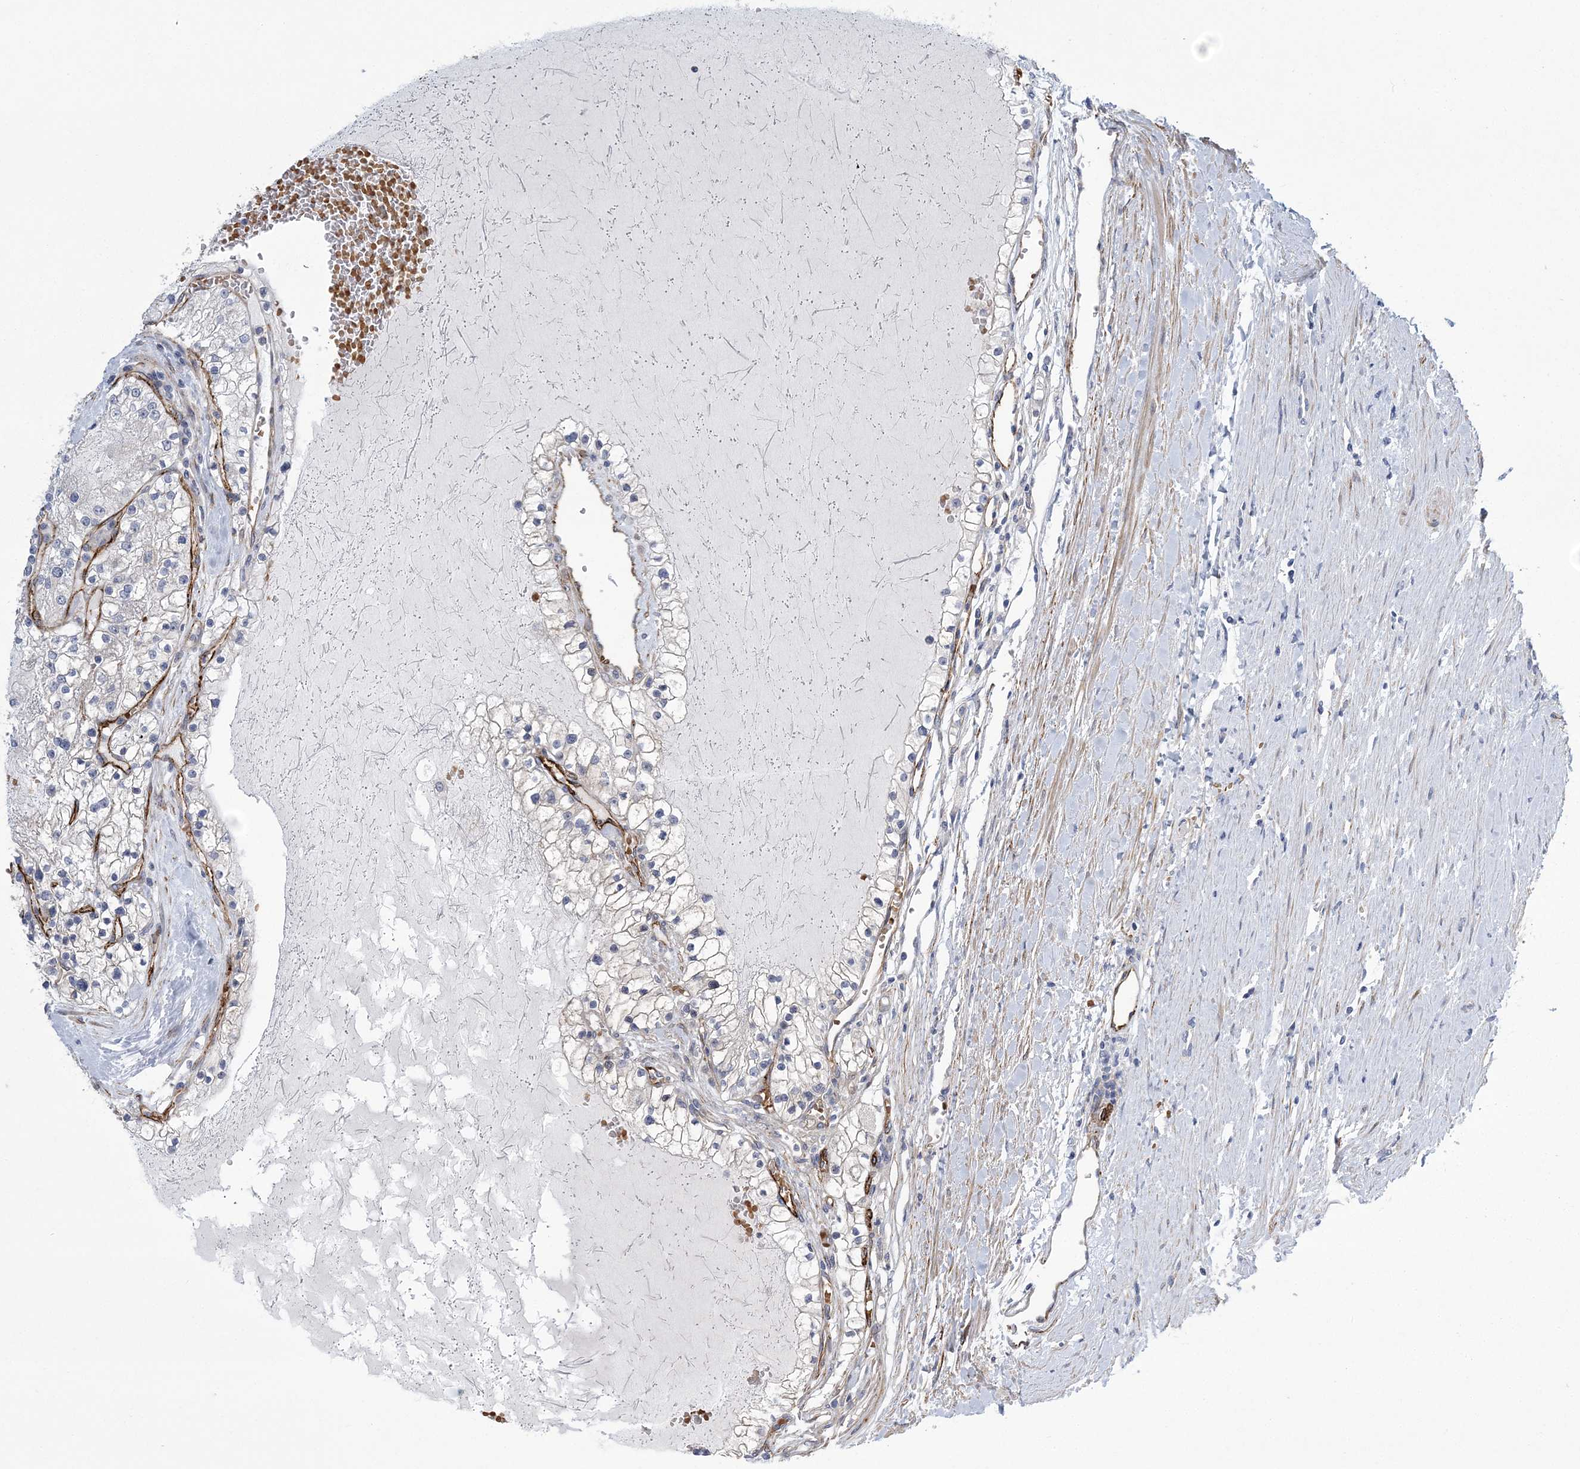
{"staining": {"intensity": "negative", "quantity": "none", "location": "none"}, "tissue": "renal cancer", "cell_type": "Tumor cells", "image_type": "cancer", "snomed": [{"axis": "morphology", "description": "Normal tissue, NOS"}, {"axis": "morphology", "description": "Adenocarcinoma, NOS"}, {"axis": "topography", "description": "Kidney"}], "caption": "Renal cancer (adenocarcinoma) stained for a protein using immunohistochemistry demonstrates no positivity tumor cells.", "gene": "CALN1", "patient": {"sex": "male", "age": 68}}